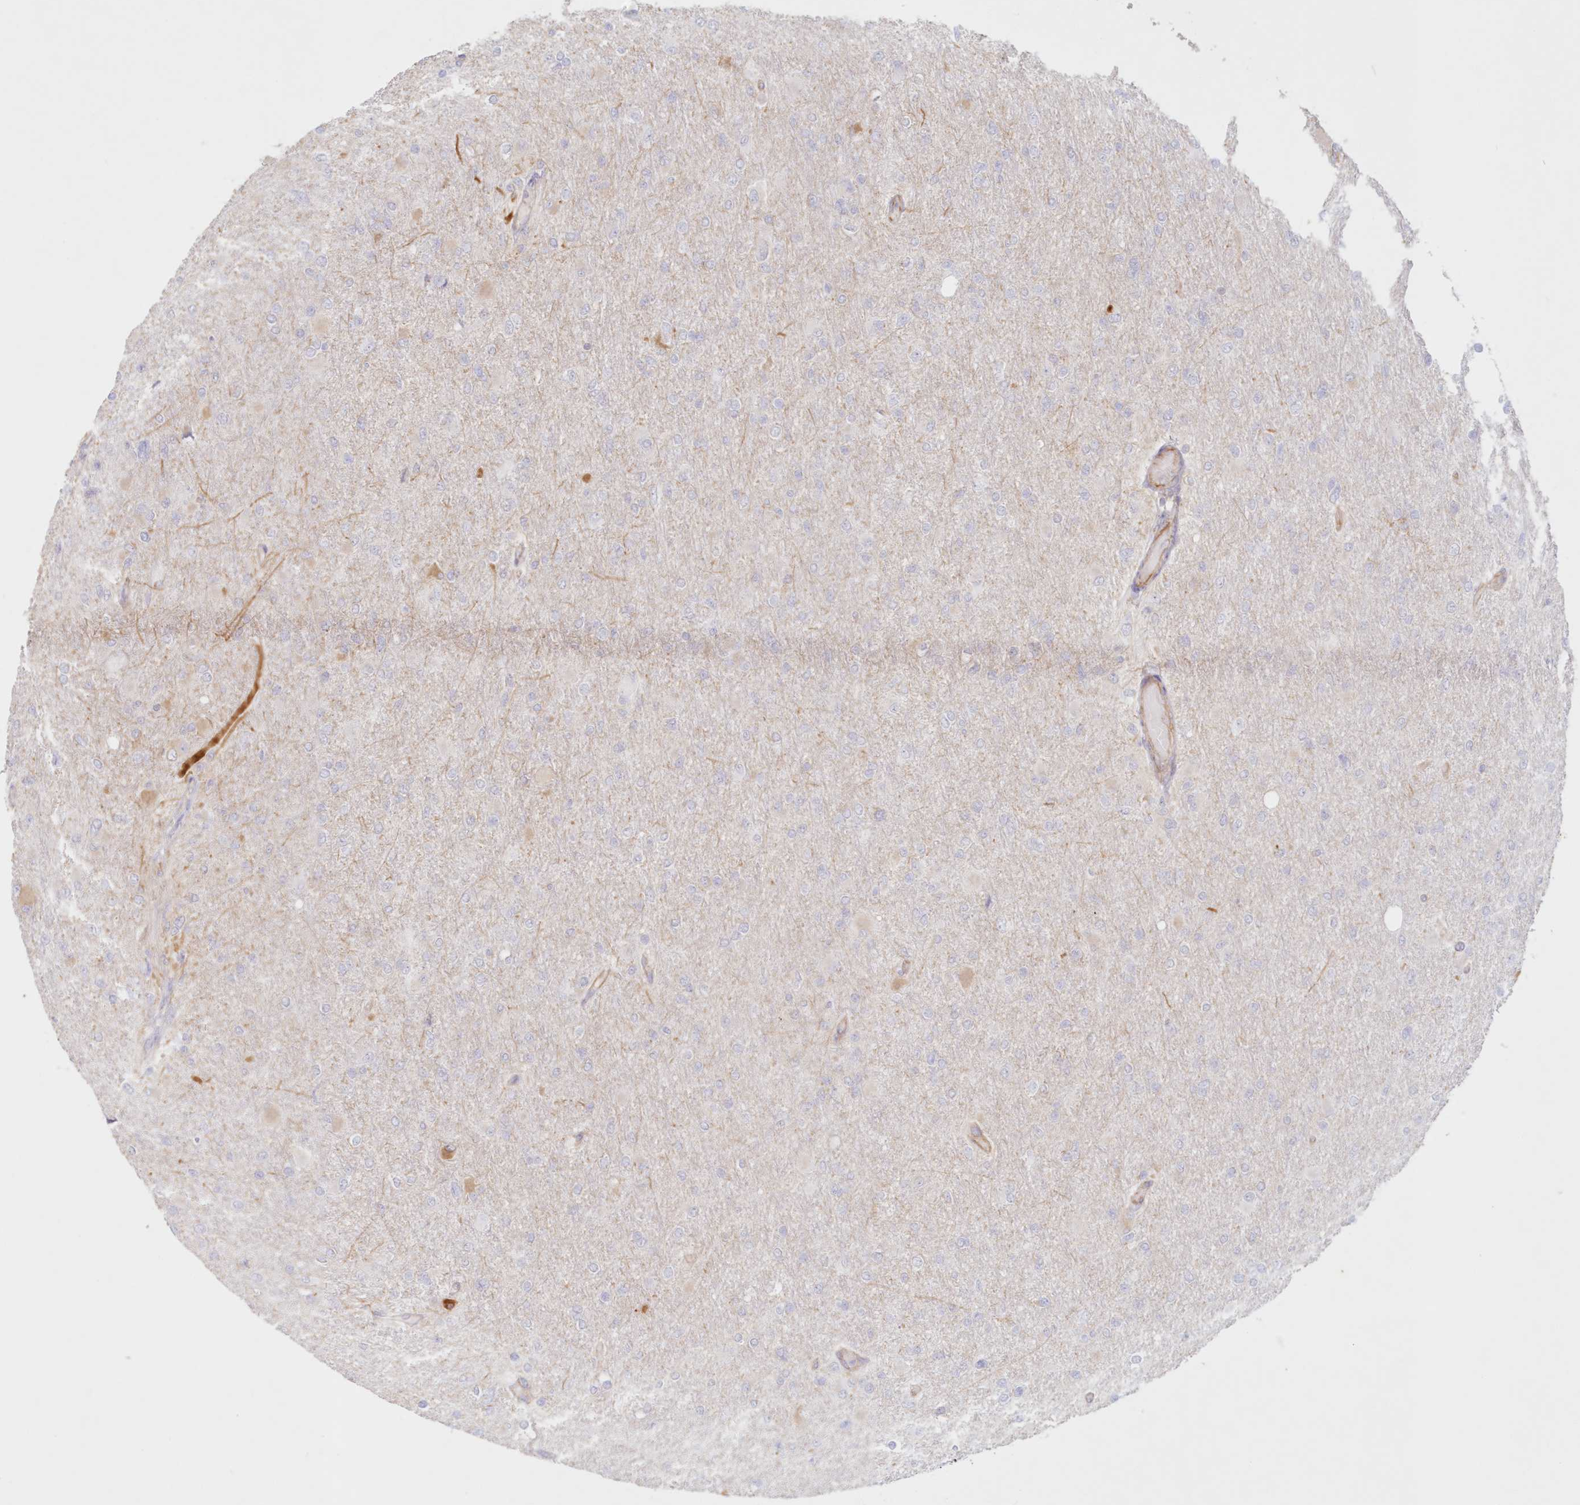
{"staining": {"intensity": "negative", "quantity": "none", "location": "none"}, "tissue": "glioma", "cell_type": "Tumor cells", "image_type": "cancer", "snomed": [{"axis": "morphology", "description": "Glioma, malignant, High grade"}, {"axis": "topography", "description": "Cerebral cortex"}], "caption": "Photomicrograph shows no significant protein positivity in tumor cells of glioma.", "gene": "DMRTB1", "patient": {"sex": "female", "age": 36}}